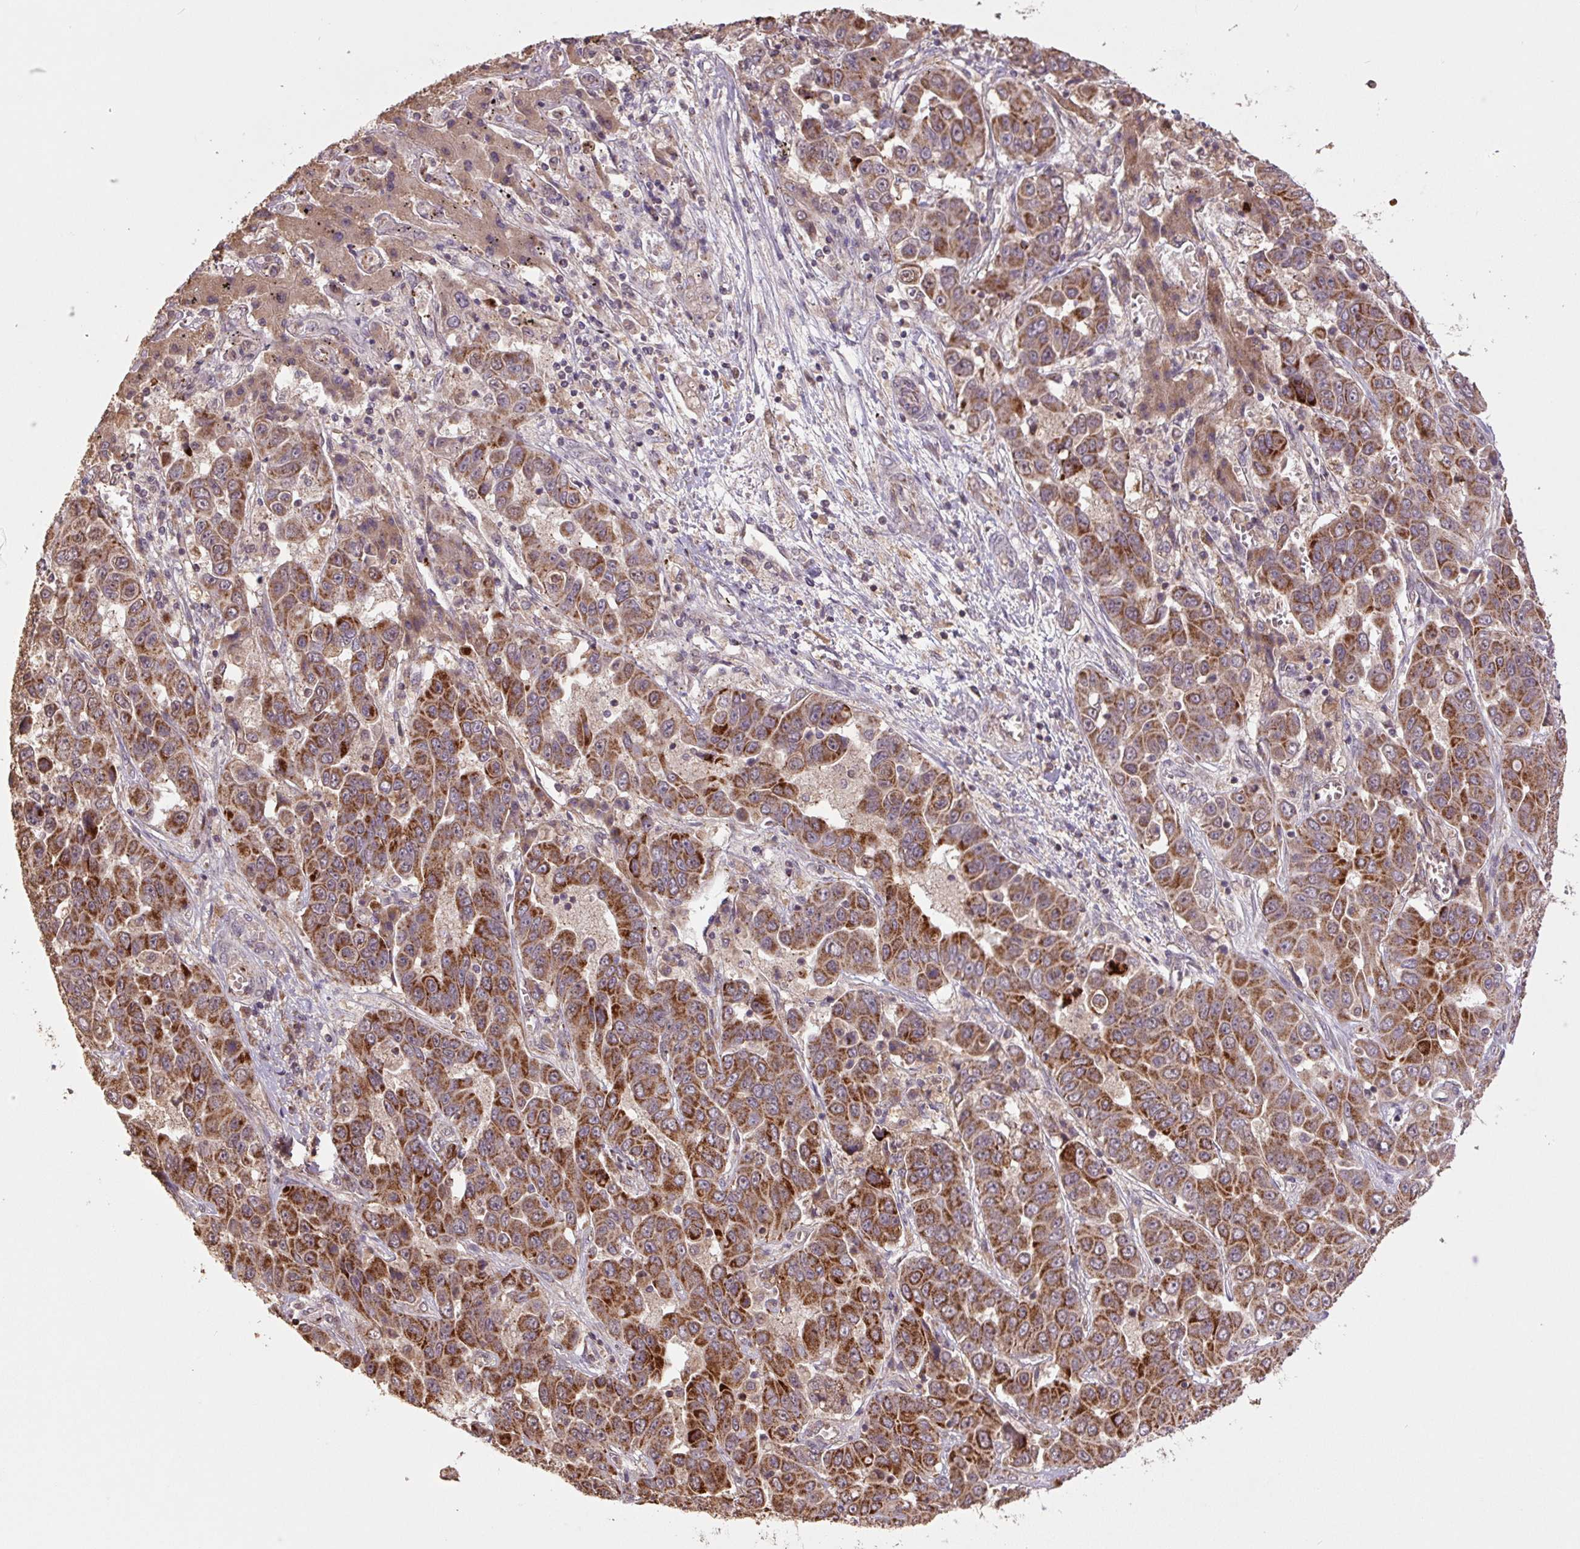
{"staining": {"intensity": "strong", "quantity": ">75%", "location": "cytoplasmic/membranous"}, "tissue": "liver cancer", "cell_type": "Tumor cells", "image_type": "cancer", "snomed": [{"axis": "morphology", "description": "Cholangiocarcinoma"}, {"axis": "topography", "description": "Liver"}], "caption": "Liver cancer tissue shows strong cytoplasmic/membranous staining in about >75% of tumor cells, visualized by immunohistochemistry. (Brightfield microscopy of DAB IHC at high magnification).", "gene": "TMEM160", "patient": {"sex": "female", "age": 52}}